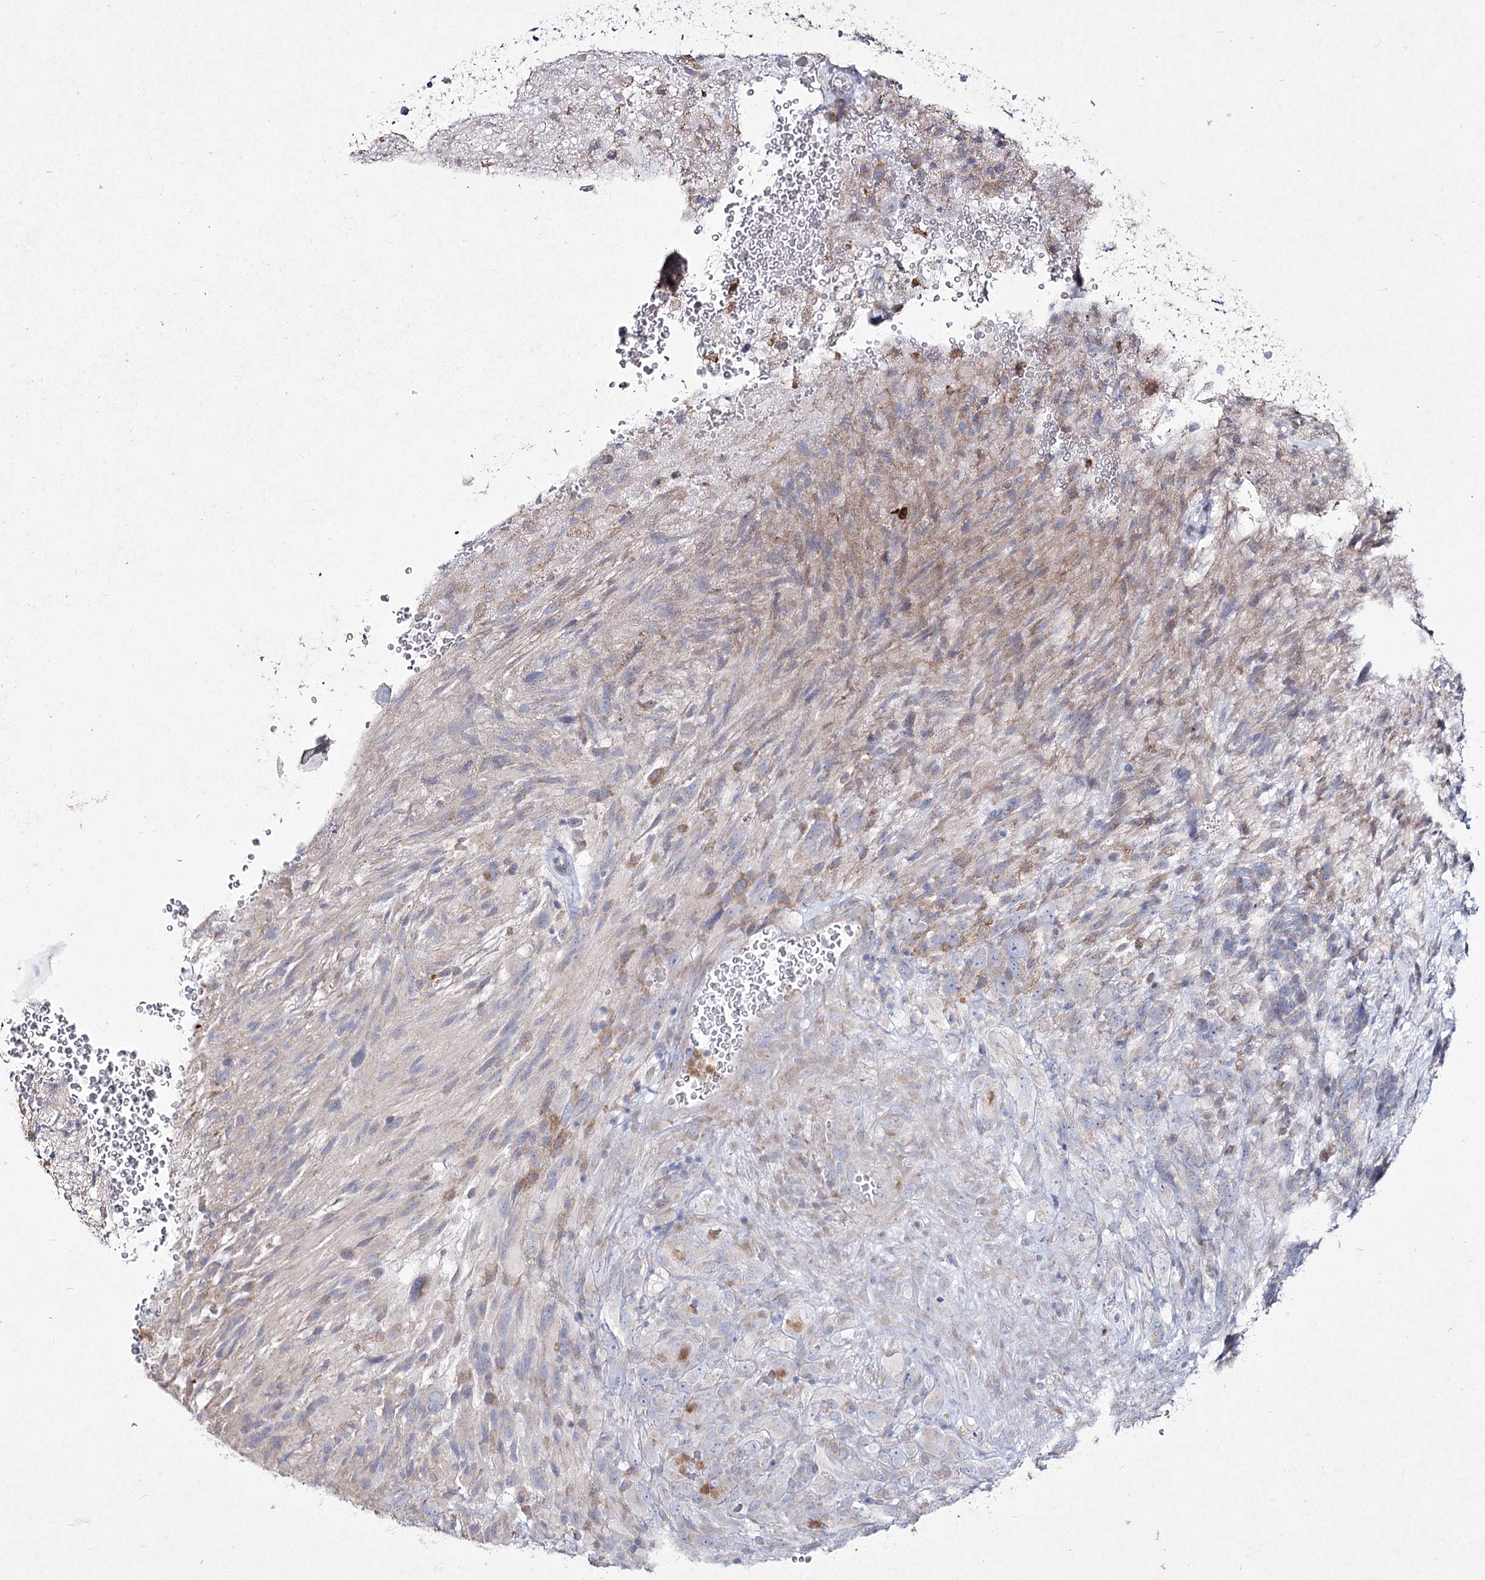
{"staining": {"intensity": "weak", "quantity": "<25%", "location": "cytoplasmic/membranous"}, "tissue": "glioma", "cell_type": "Tumor cells", "image_type": "cancer", "snomed": [{"axis": "morphology", "description": "Glioma, malignant, High grade"}, {"axis": "topography", "description": "Brain"}], "caption": "Glioma was stained to show a protein in brown. There is no significant positivity in tumor cells.", "gene": "NIPAL4", "patient": {"sex": "male", "age": 61}}